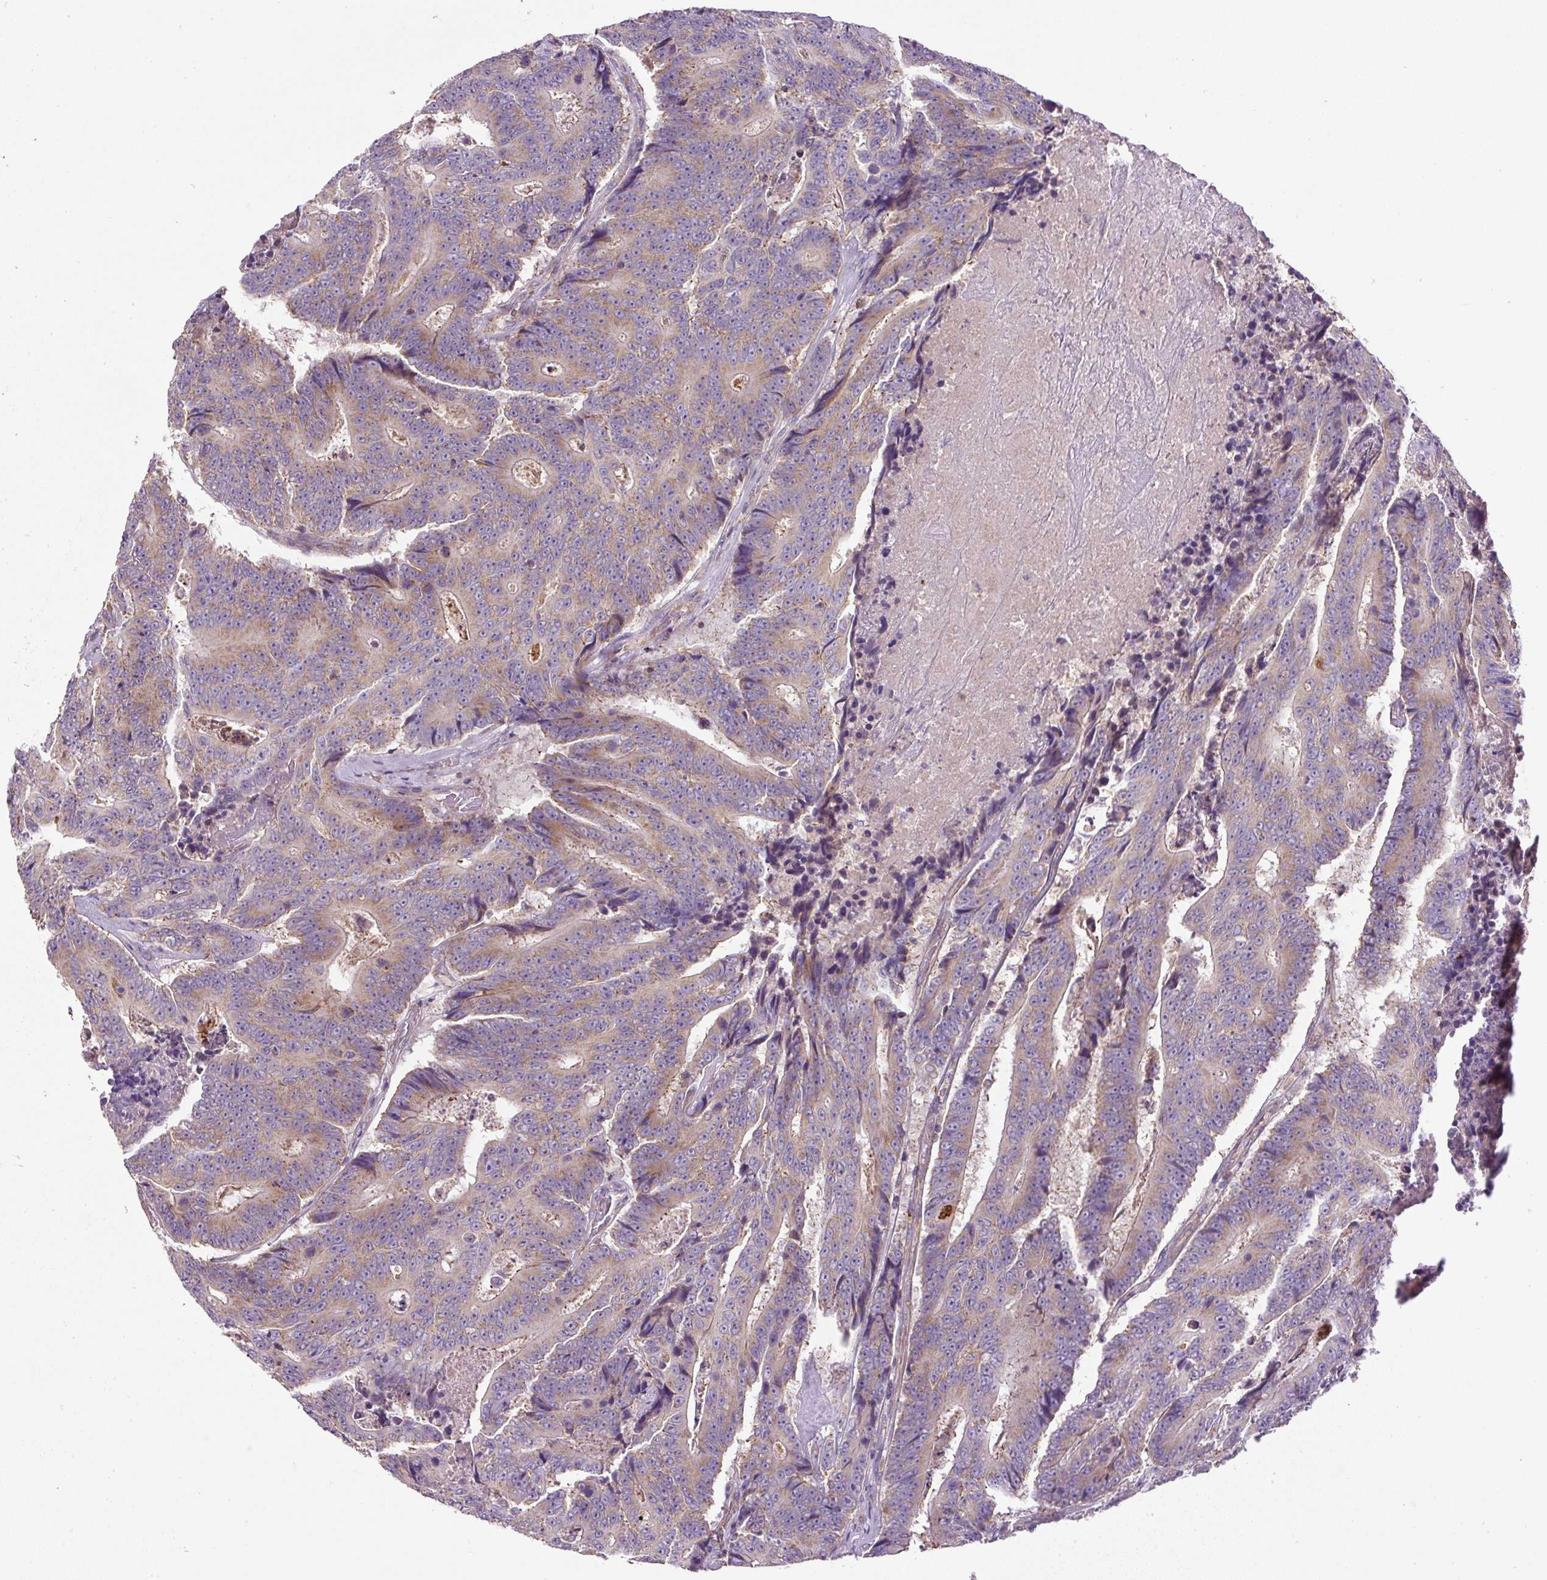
{"staining": {"intensity": "moderate", "quantity": "25%-75%", "location": "cytoplasmic/membranous"}, "tissue": "colorectal cancer", "cell_type": "Tumor cells", "image_type": "cancer", "snomed": [{"axis": "morphology", "description": "Adenocarcinoma, NOS"}, {"axis": "topography", "description": "Colon"}], "caption": "Tumor cells reveal medium levels of moderate cytoplasmic/membranous staining in approximately 25%-75% of cells in human adenocarcinoma (colorectal).", "gene": "ZNF547", "patient": {"sex": "male", "age": 83}}